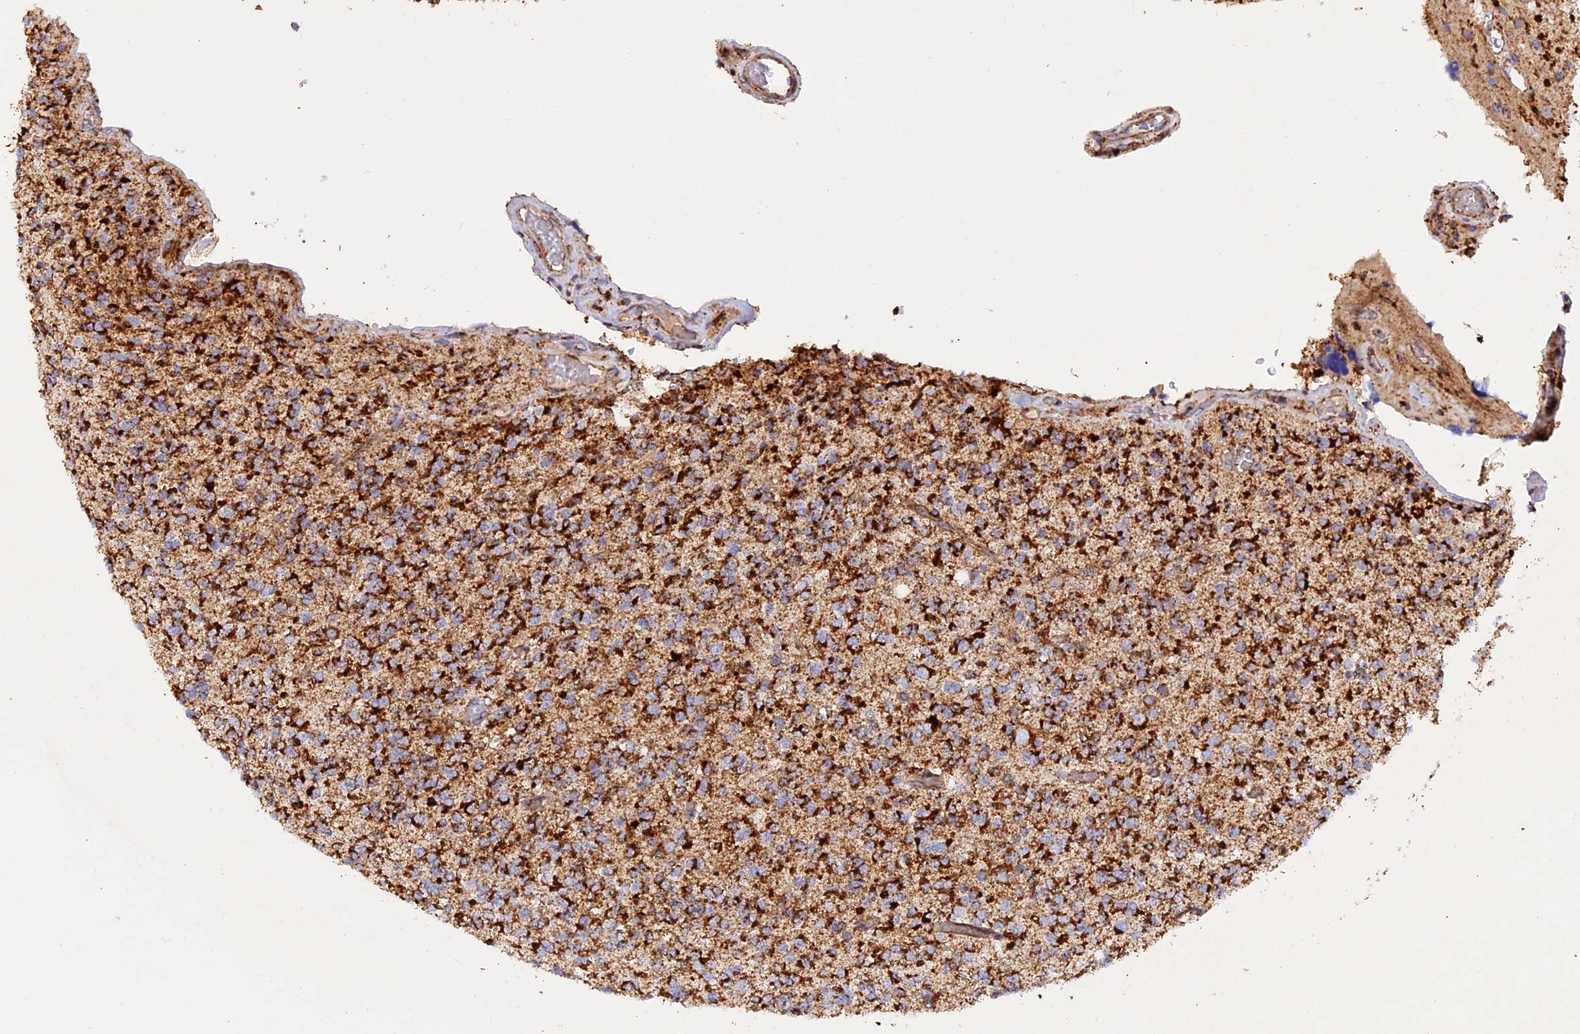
{"staining": {"intensity": "strong", "quantity": ">75%", "location": "cytoplasmic/membranous"}, "tissue": "glioma", "cell_type": "Tumor cells", "image_type": "cancer", "snomed": [{"axis": "morphology", "description": "Glioma, malignant, High grade"}, {"axis": "topography", "description": "Brain"}], "caption": "Immunohistochemical staining of human high-grade glioma (malignant) demonstrates strong cytoplasmic/membranous protein positivity in approximately >75% of tumor cells.", "gene": "UQCRB", "patient": {"sex": "male", "age": 34}}